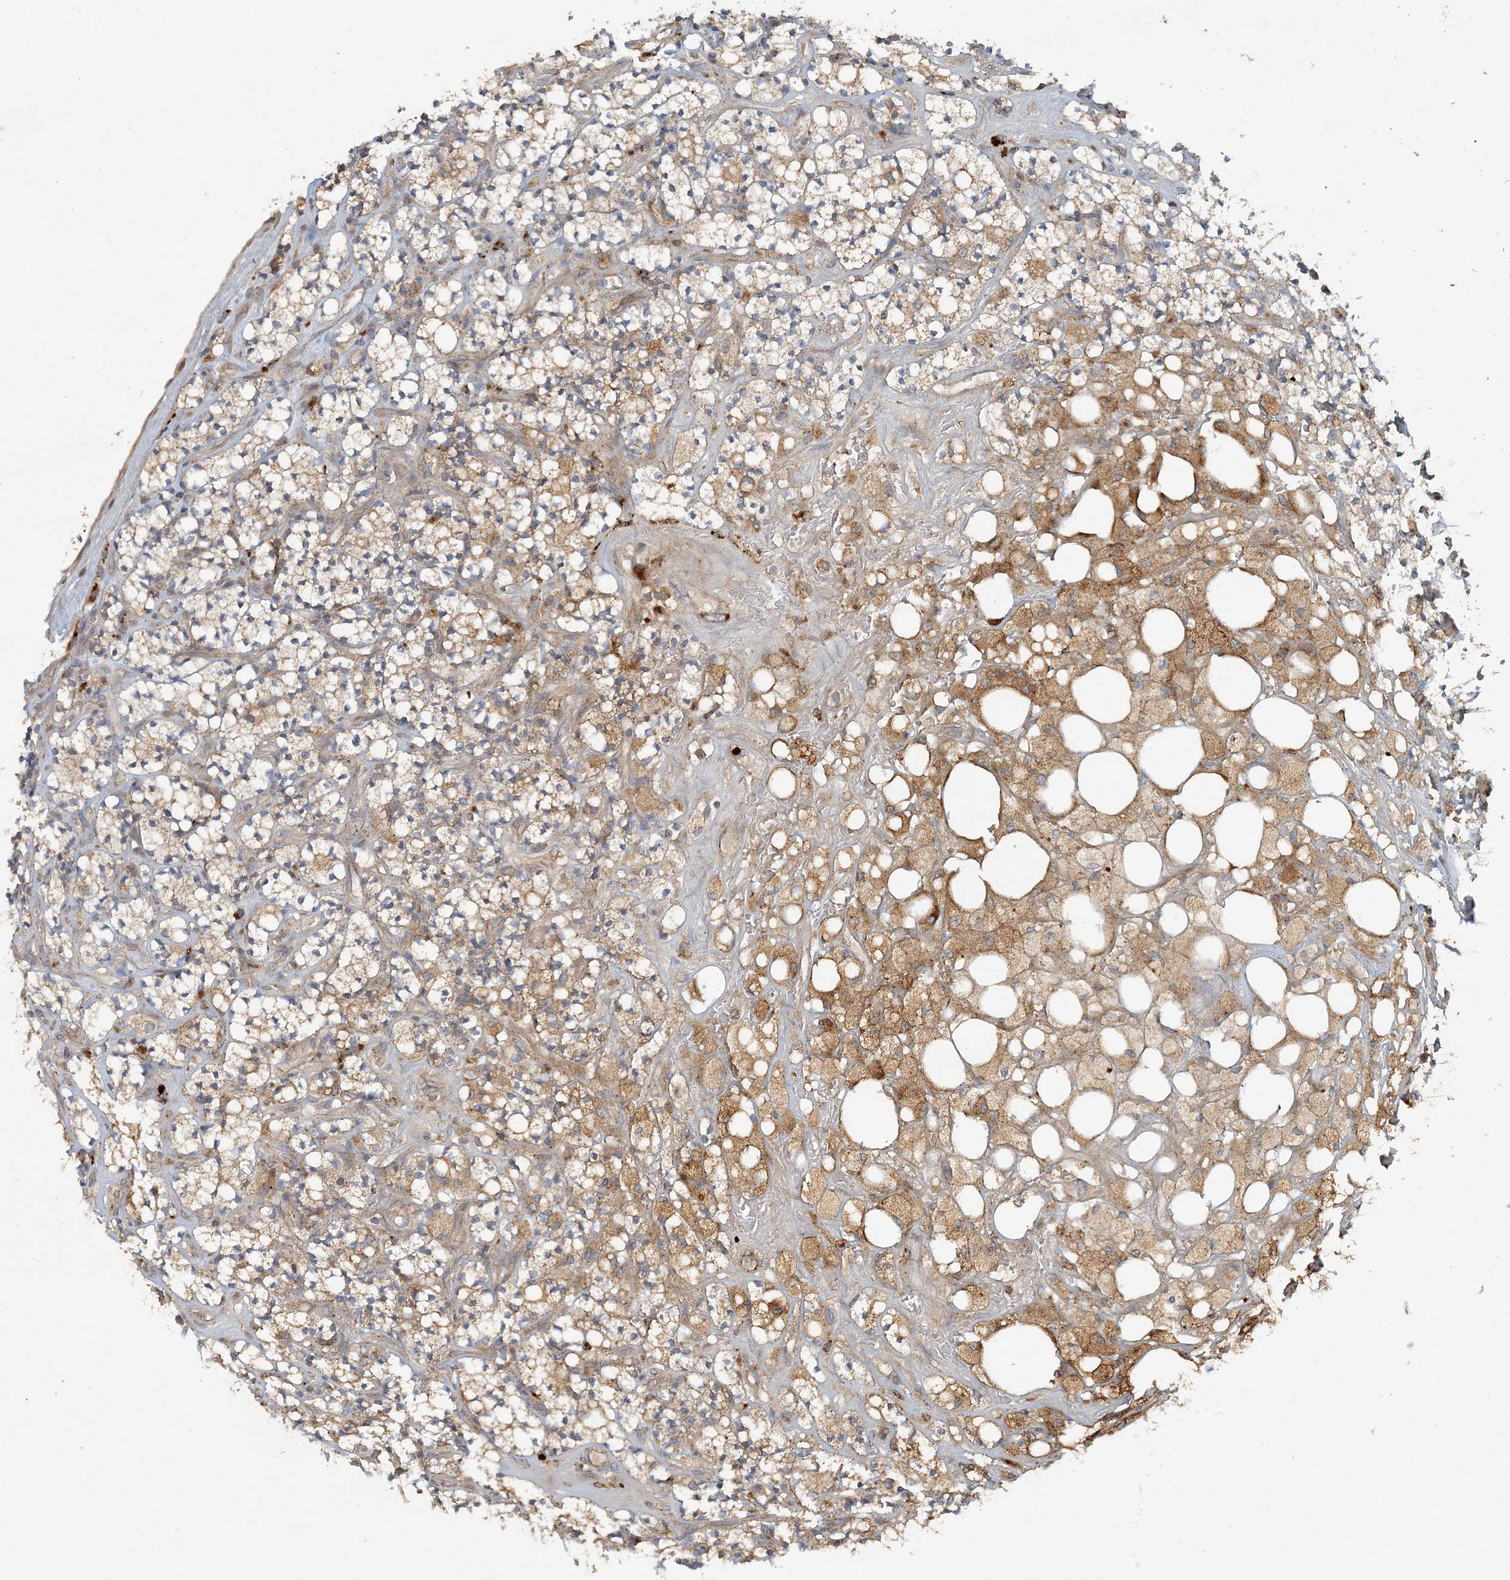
{"staining": {"intensity": "moderate", "quantity": ">75%", "location": "cytoplasmic/membranous"}, "tissue": "renal cancer", "cell_type": "Tumor cells", "image_type": "cancer", "snomed": [{"axis": "morphology", "description": "Adenocarcinoma, NOS"}, {"axis": "topography", "description": "Kidney"}], "caption": "DAB immunohistochemical staining of human renal cancer displays moderate cytoplasmic/membranous protein positivity in approximately >75% of tumor cells.", "gene": "LTN1", "patient": {"sex": "male", "age": 77}}